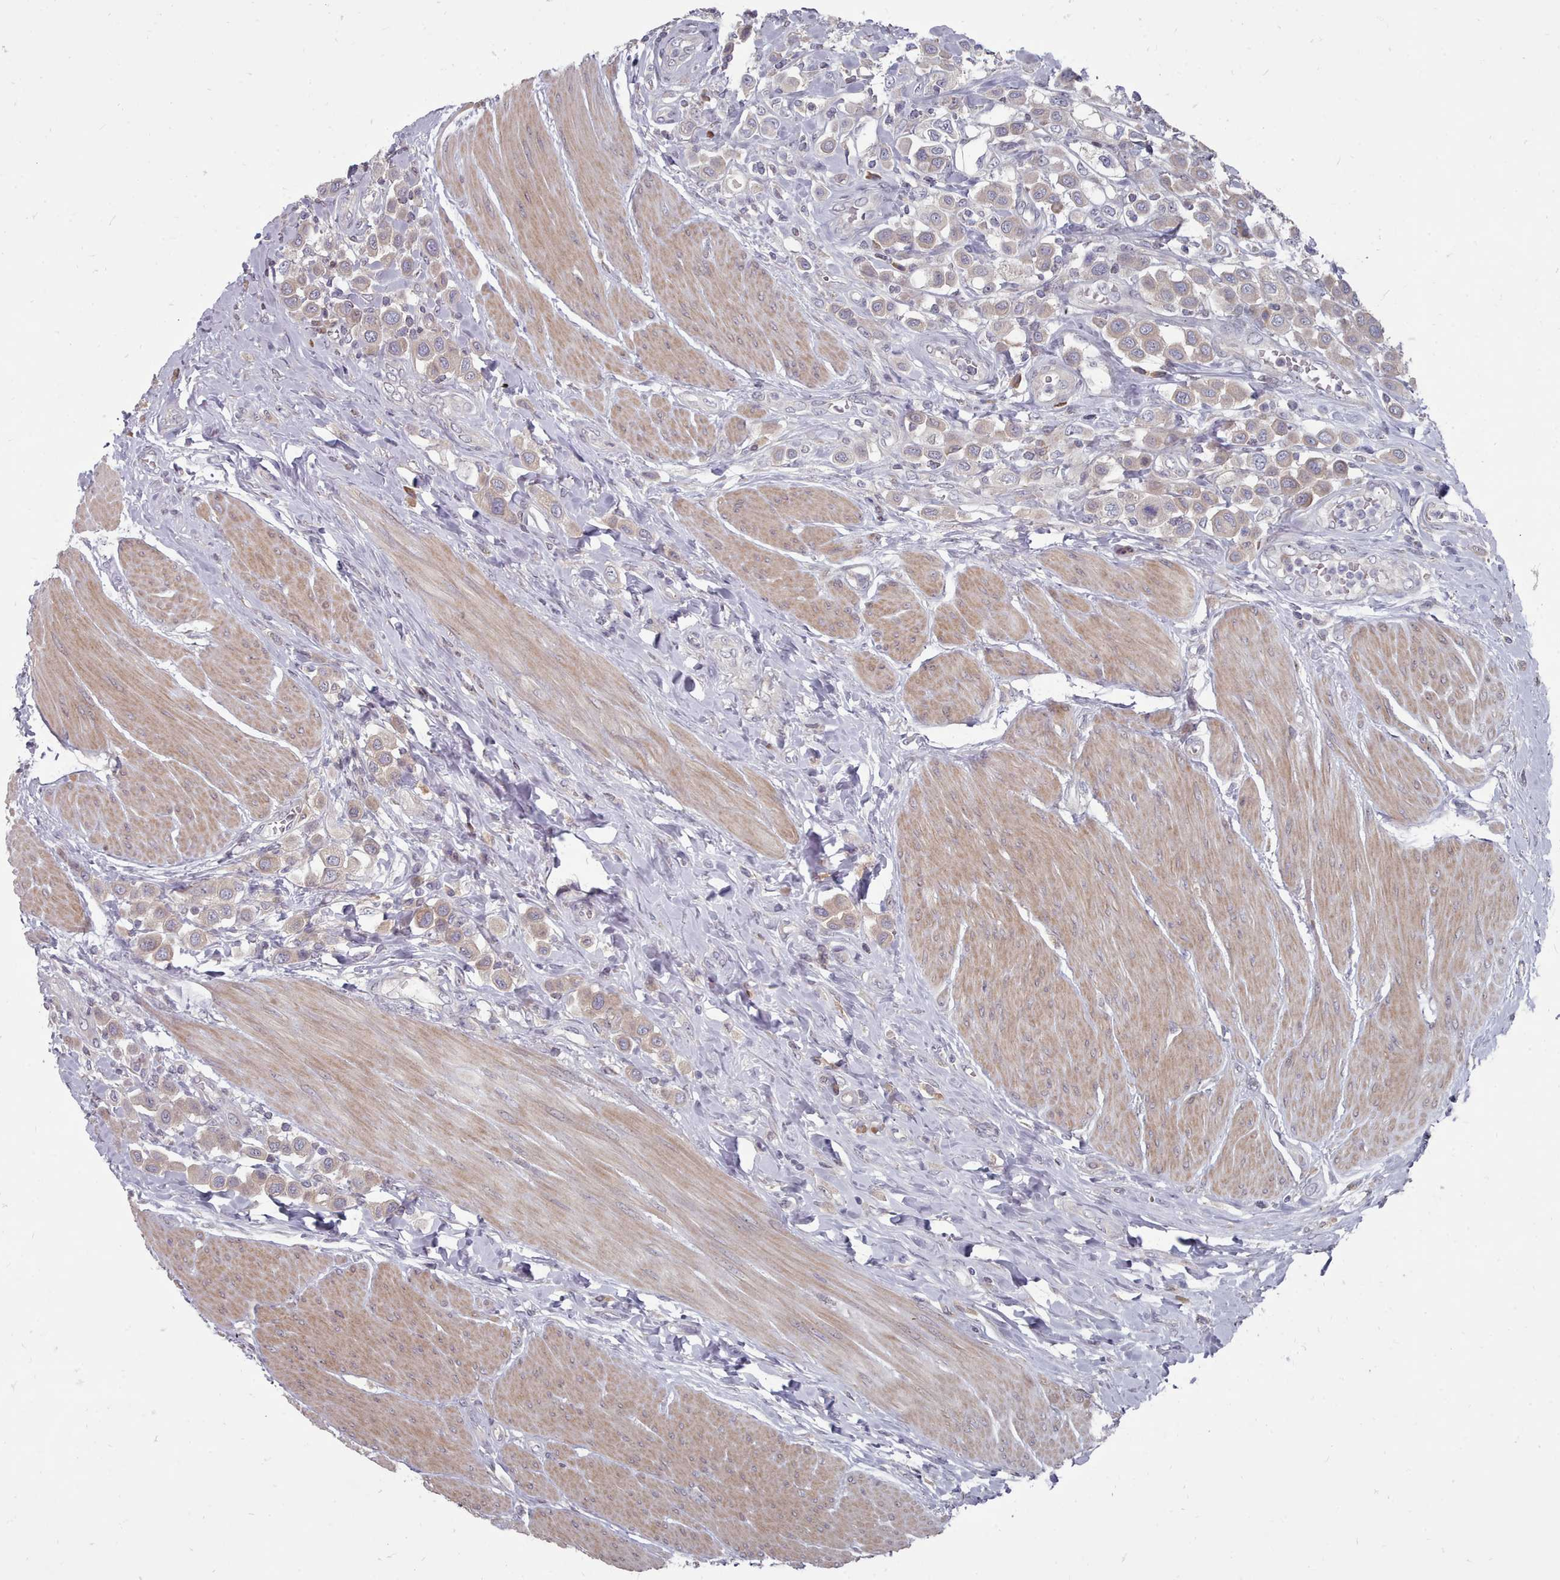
{"staining": {"intensity": "weak", "quantity": "<25%", "location": "cytoplasmic/membranous"}, "tissue": "urothelial cancer", "cell_type": "Tumor cells", "image_type": "cancer", "snomed": [{"axis": "morphology", "description": "Urothelial carcinoma, High grade"}, {"axis": "topography", "description": "Urinary bladder"}], "caption": "There is no significant positivity in tumor cells of urothelial cancer. The staining is performed using DAB (3,3'-diaminobenzidine) brown chromogen with nuclei counter-stained in using hematoxylin.", "gene": "ACKR3", "patient": {"sex": "male", "age": 50}}